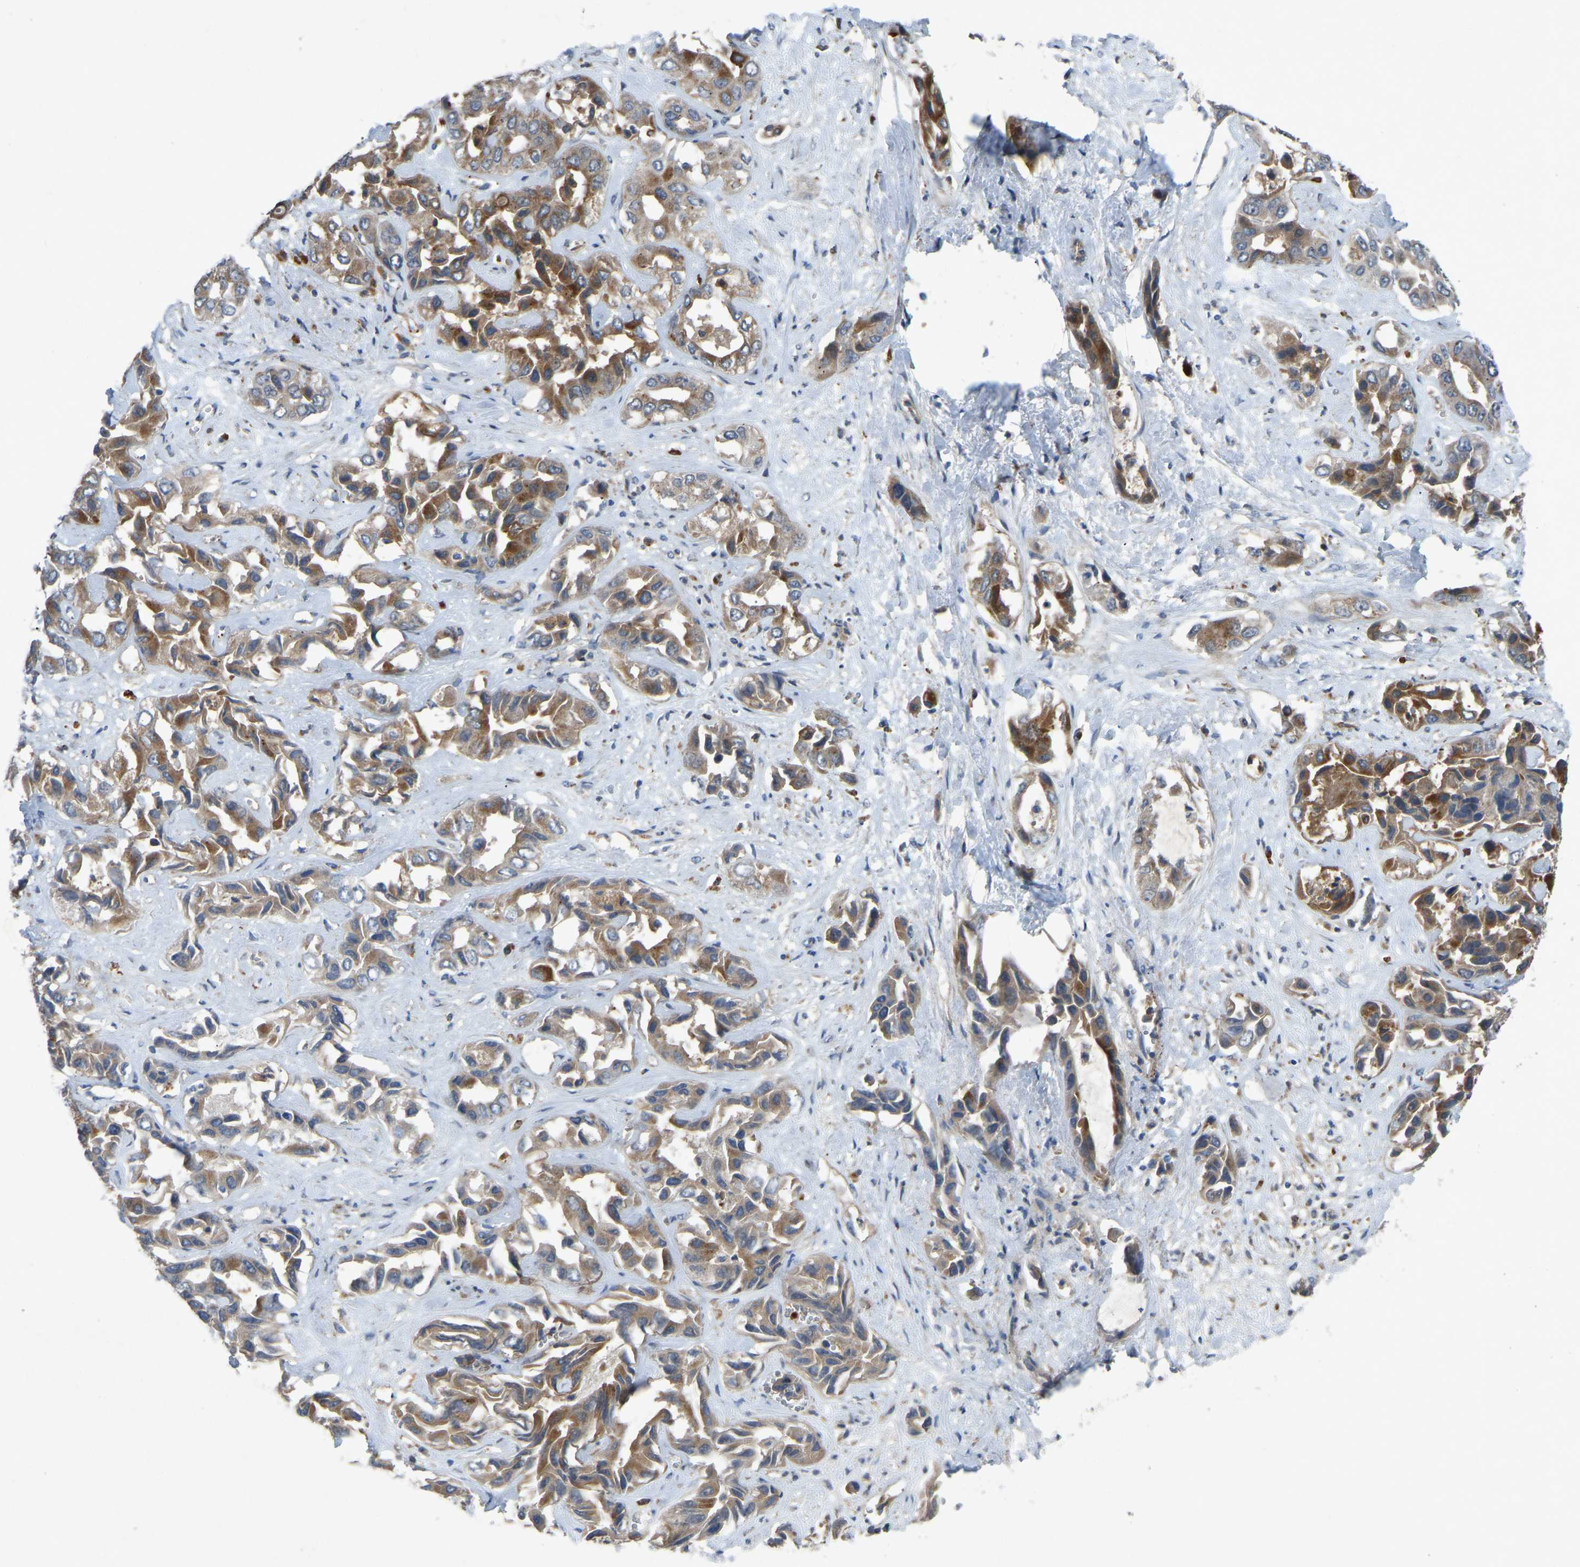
{"staining": {"intensity": "moderate", "quantity": ">75%", "location": "cytoplasmic/membranous"}, "tissue": "liver cancer", "cell_type": "Tumor cells", "image_type": "cancer", "snomed": [{"axis": "morphology", "description": "Cholangiocarcinoma"}, {"axis": "topography", "description": "Liver"}], "caption": "Immunohistochemistry (IHC) (DAB) staining of liver cholangiocarcinoma exhibits moderate cytoplasmic/membranous protein staining in approximately >75% of tumor cells. The staining is performed using DAB (3,3'-diaminobenzidine) brown chromogen to label protein expression. The nuclei are counter-stained blue using hematoxylin.", "gene": "FHIT", "patient": {"sex": "female", "age": 52}}